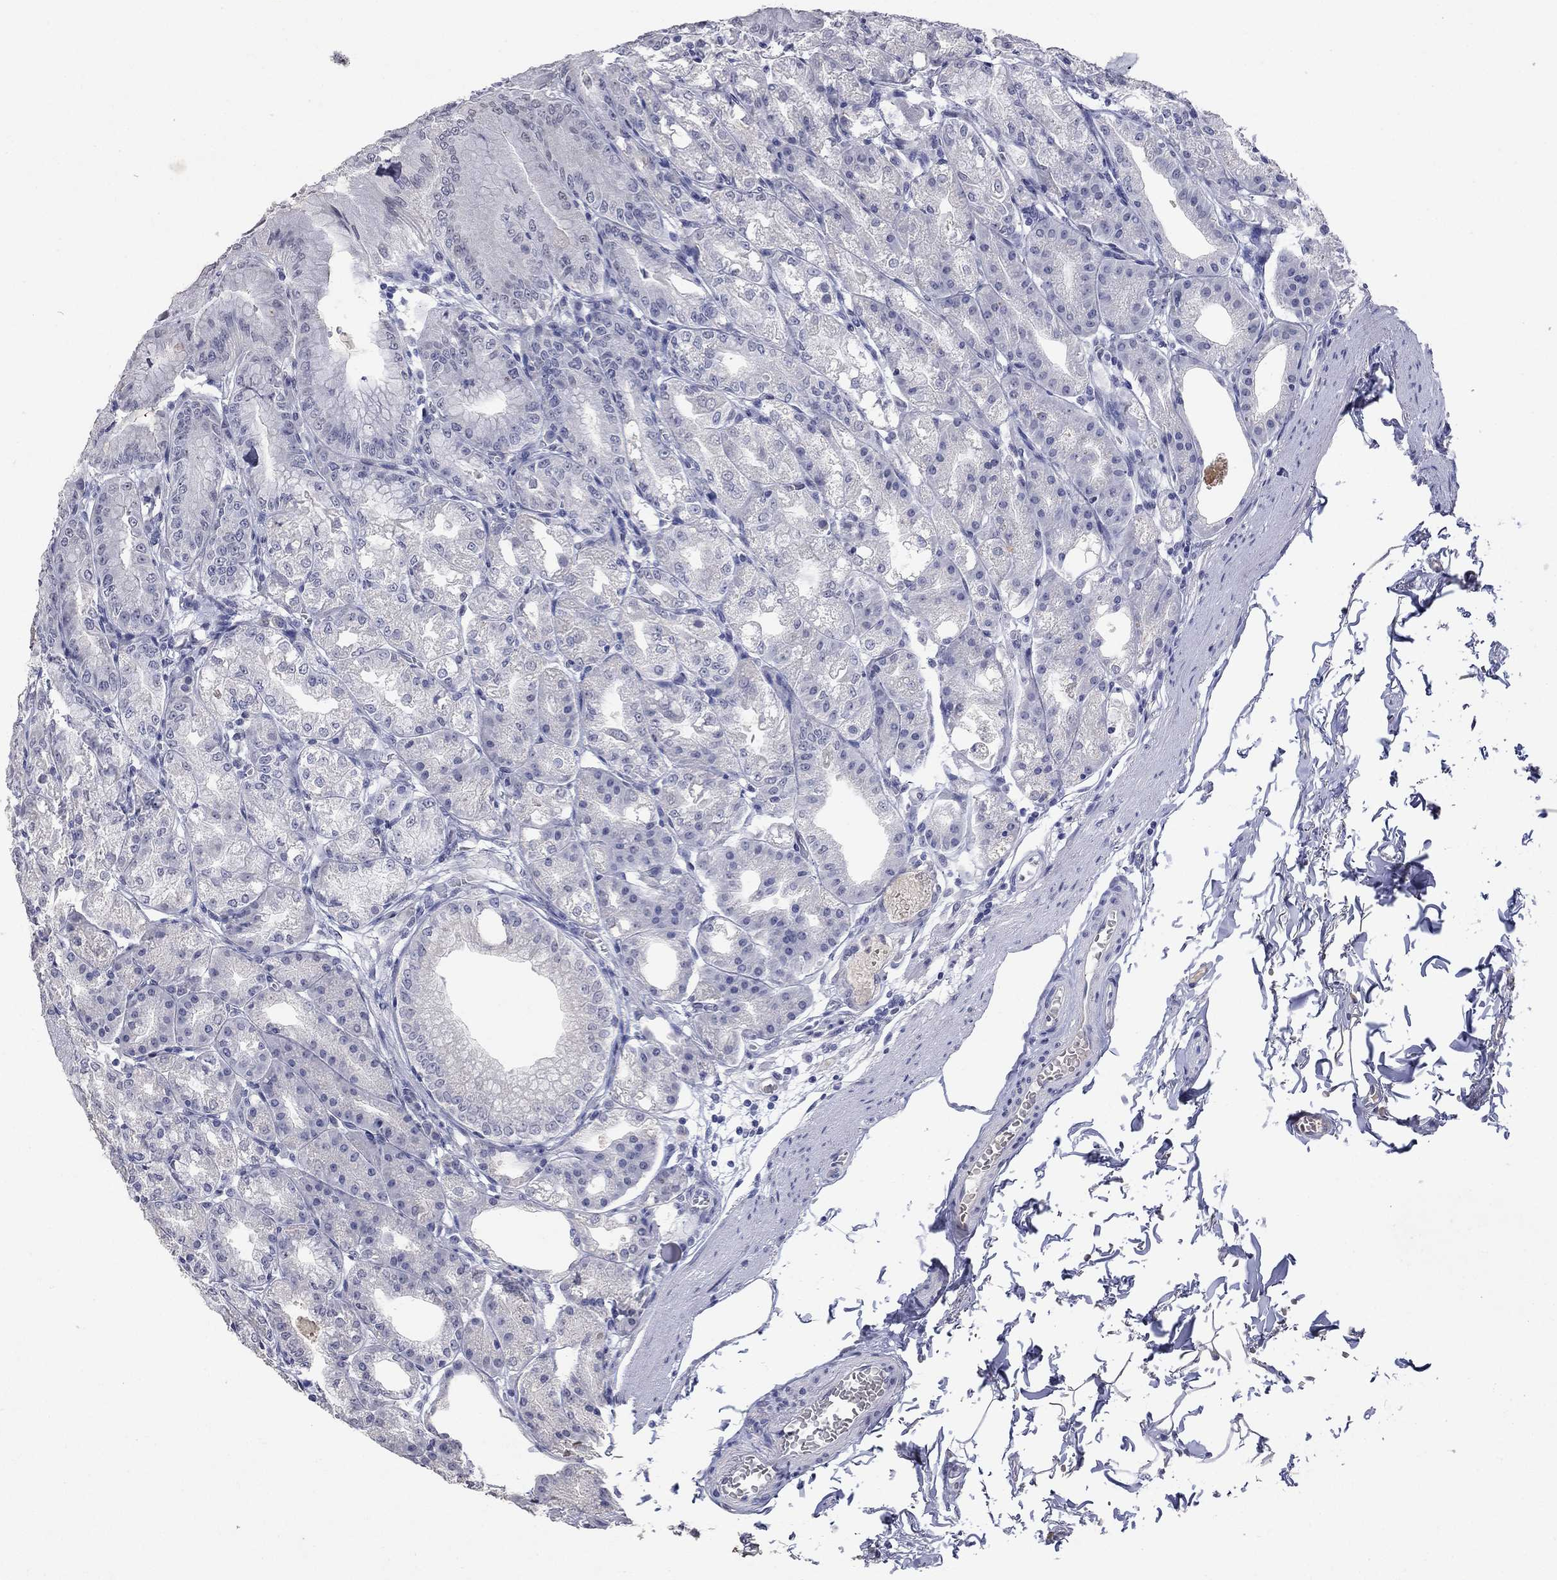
{"staining": {"intensity": "weak", "quantity": "<25%", "location": "cytoplasmic/membranous"}, "tissue": "stomach", "cell_type": "Glandular cells", "image_type": "normal", "snomed": [{"axis": "morphology", "description": "Normal tissue, NOS"}, {"axis": "topography", "description": "Stomach"}], "caption": "A micrograph of human stomach is negative for staining in glandular cells. (Stains: DAB (3,3'-diaminobenzidine) IHC with hematoxylin counter stain, Microscopy: brightfield microscopy at high magnification).", "gene": "SLC51A", "patient": {"sex": "male", "age": 71}}